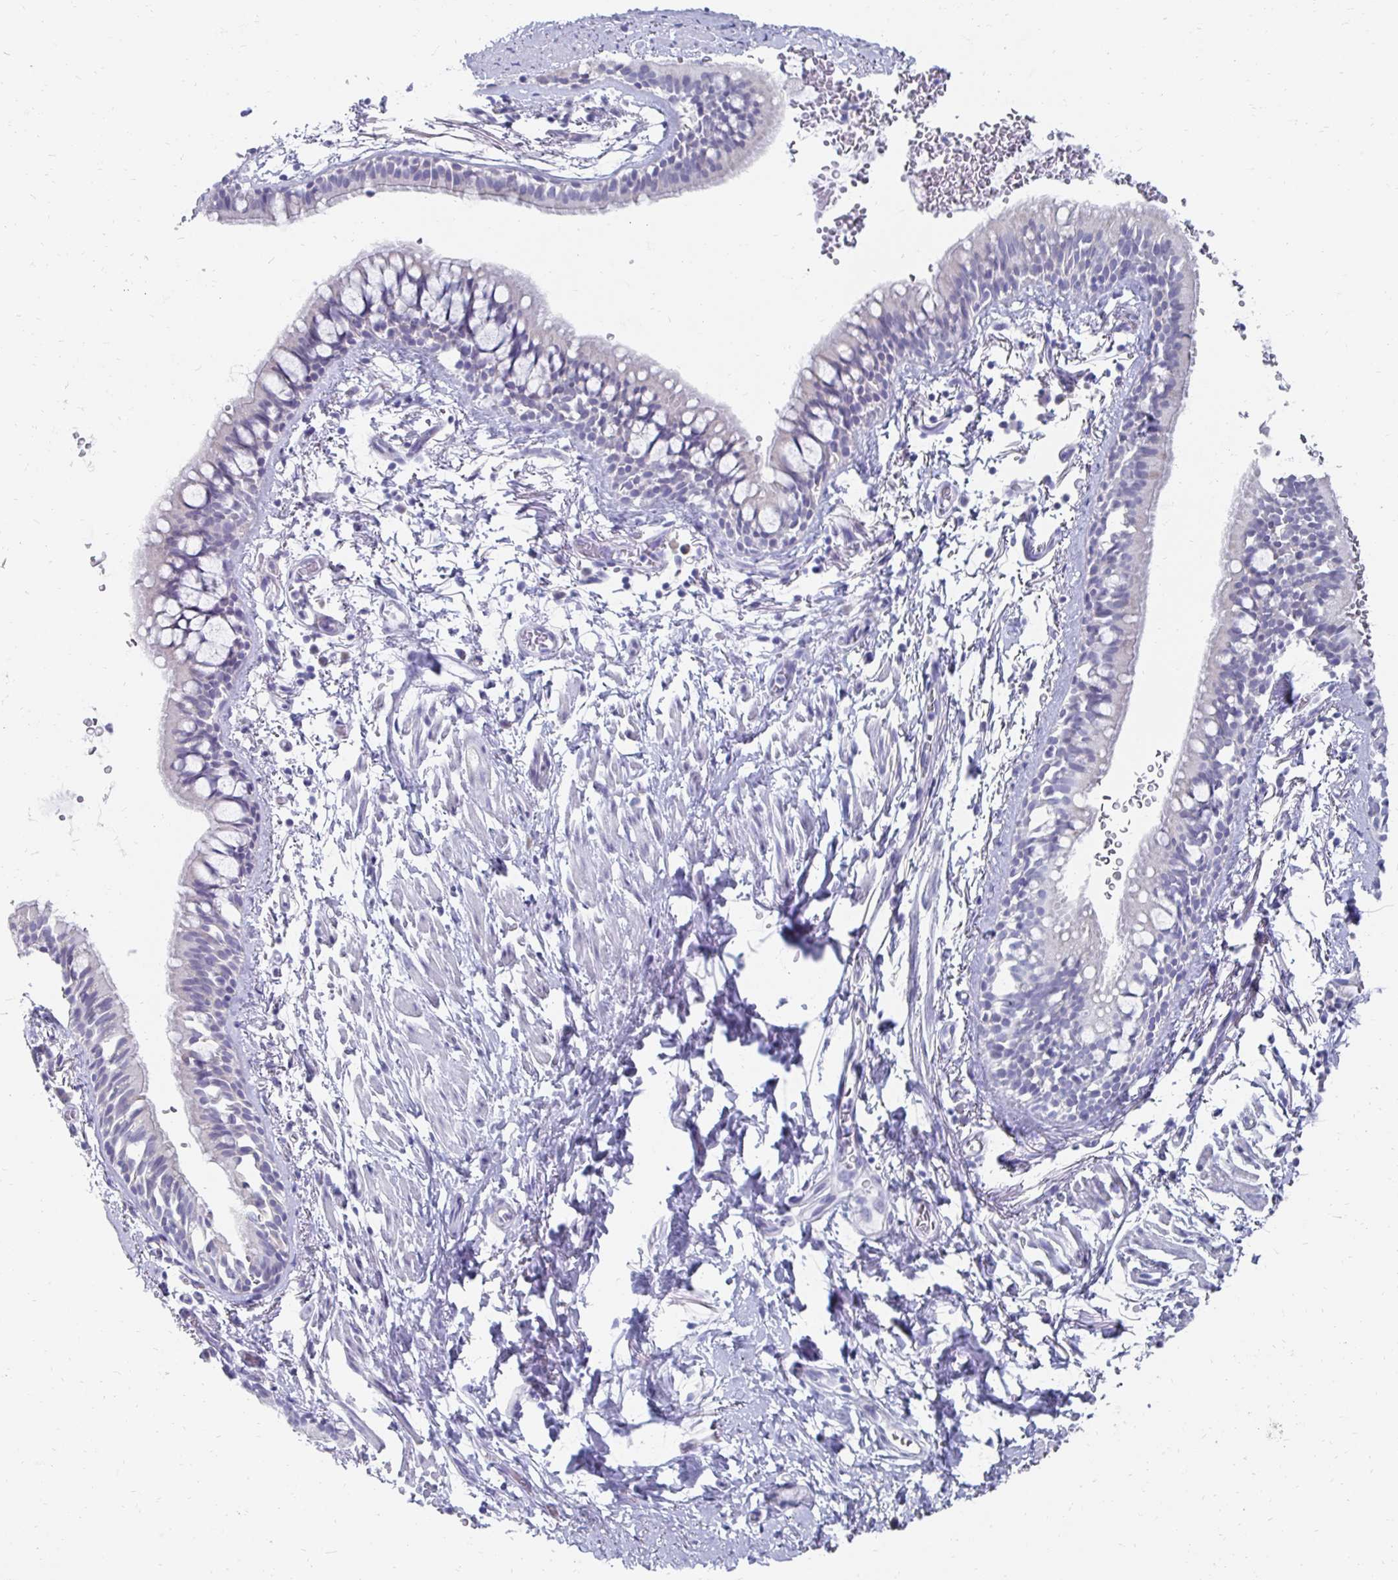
{"staining": {"intensity": "negative", "quantity": "none", "location": "none"}, "tissue": "bronchus", "cell_type": "Respiratory epithelial cells", "image_type": "normal", "snomed": [{"axis": "morphology", "description": "Normal tissue, NOS"}, {"axis": "topography", "description": "Lymph node"}, {"axis": "topography", "description": "Cartilage tissue"}, {"axis": "topography", "description": "Bronchus"}], "caption": "IHC of benign human bronchus shows no positivity in respiratory epithelial cells. (Immunohistochemistry, brightfield microscopy, high magnification).", "gene": "SYCP3", "patient": {"sex": "female", "age": 70}}